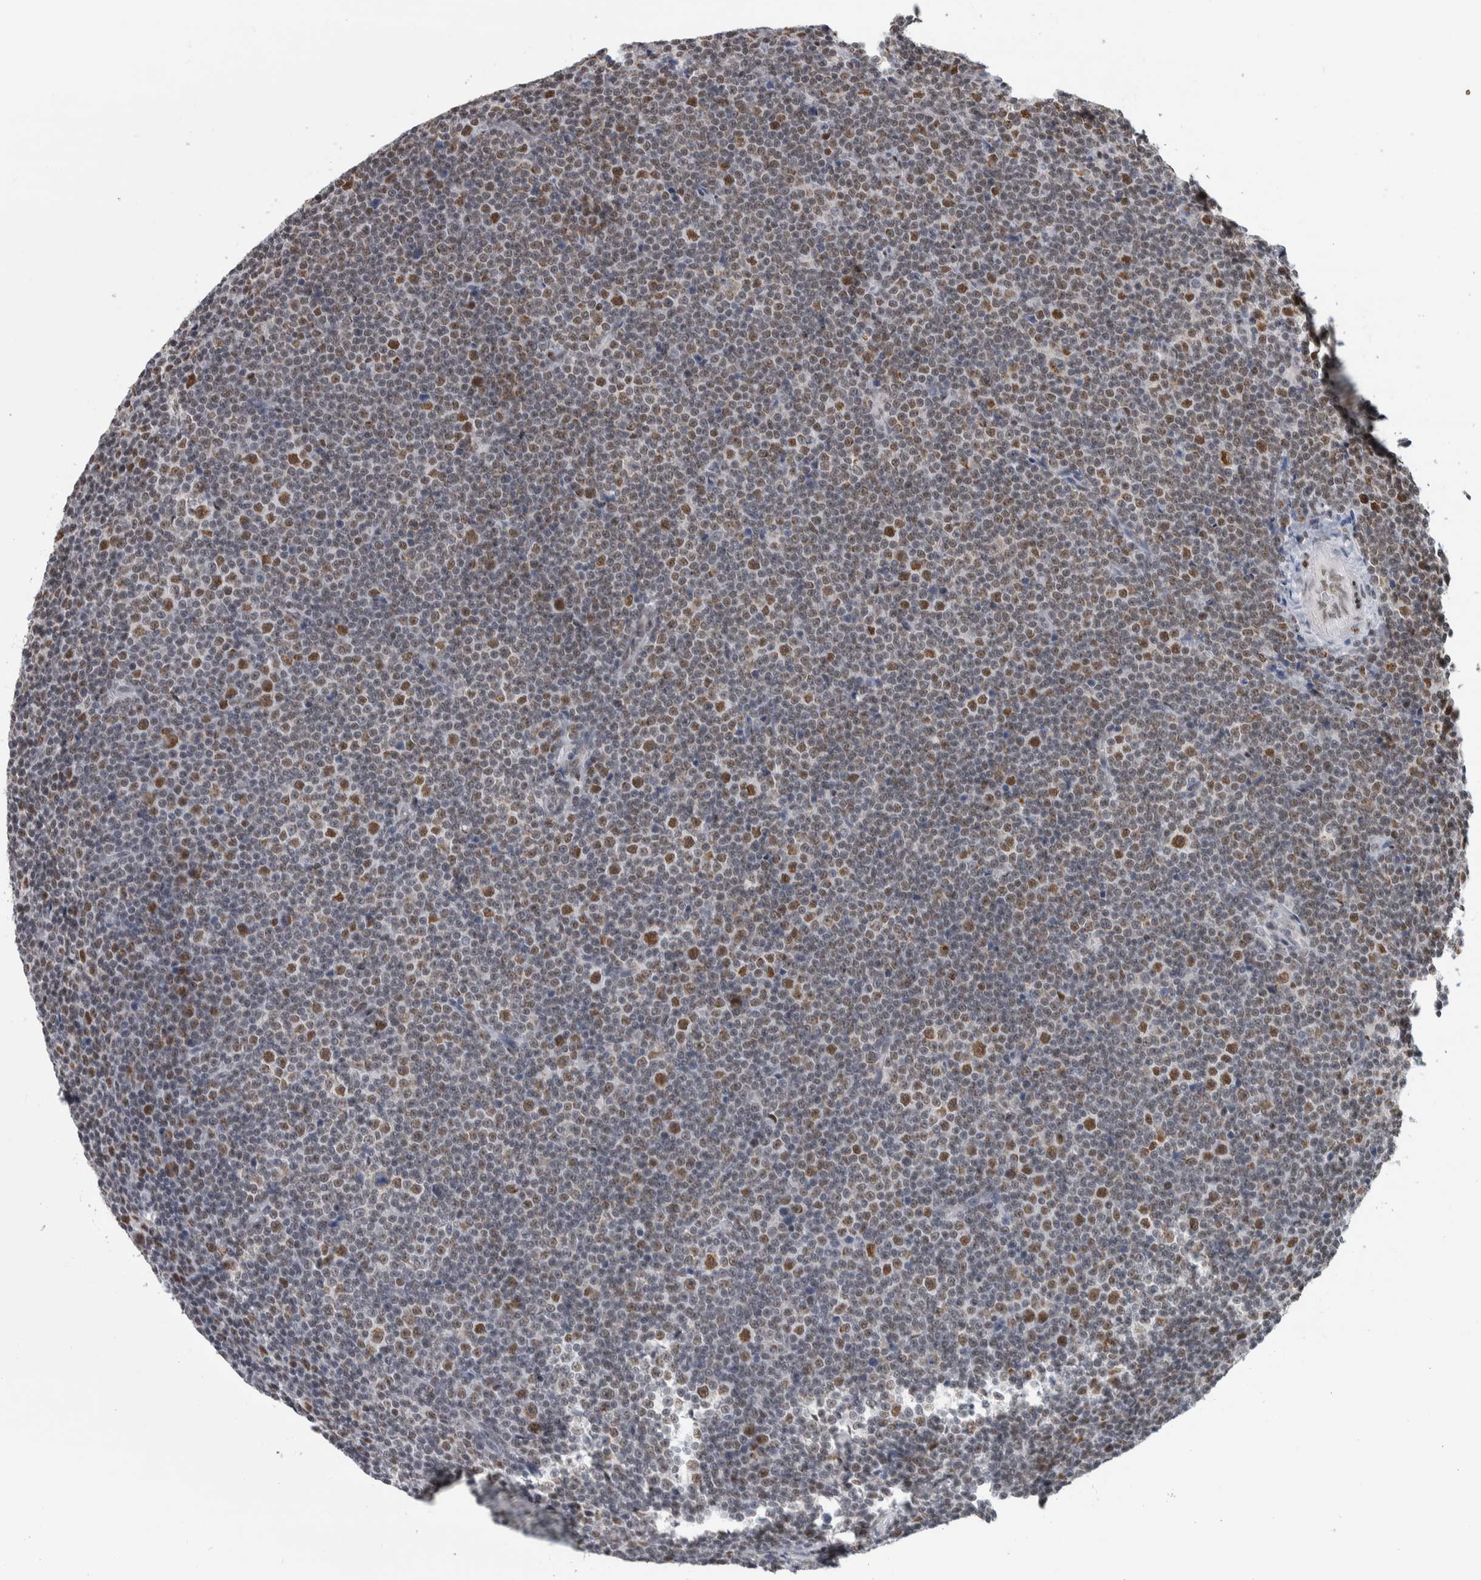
{"staining": {"intensity": "moderate", "quantity": "25%-75%", "location": "nuclear"}, "tissue": "lymphoma", "cell_type": "Tumor cells", "image_type": "cancer", "snomed": [{"axis": "morphology", "description": "Malignant lymphoma, non-Hodgkin's type, Low grade"}, {"axis": "topography", "description": "Lymph node"}], "caption": "Brown immunohistochemical staining in human lymphoma exhibits moderate nuclear expression in approximately 25%-75% of tumor cells.", "gene": "HEXIM2", "patient": {"sex": "female", "age": 67}}